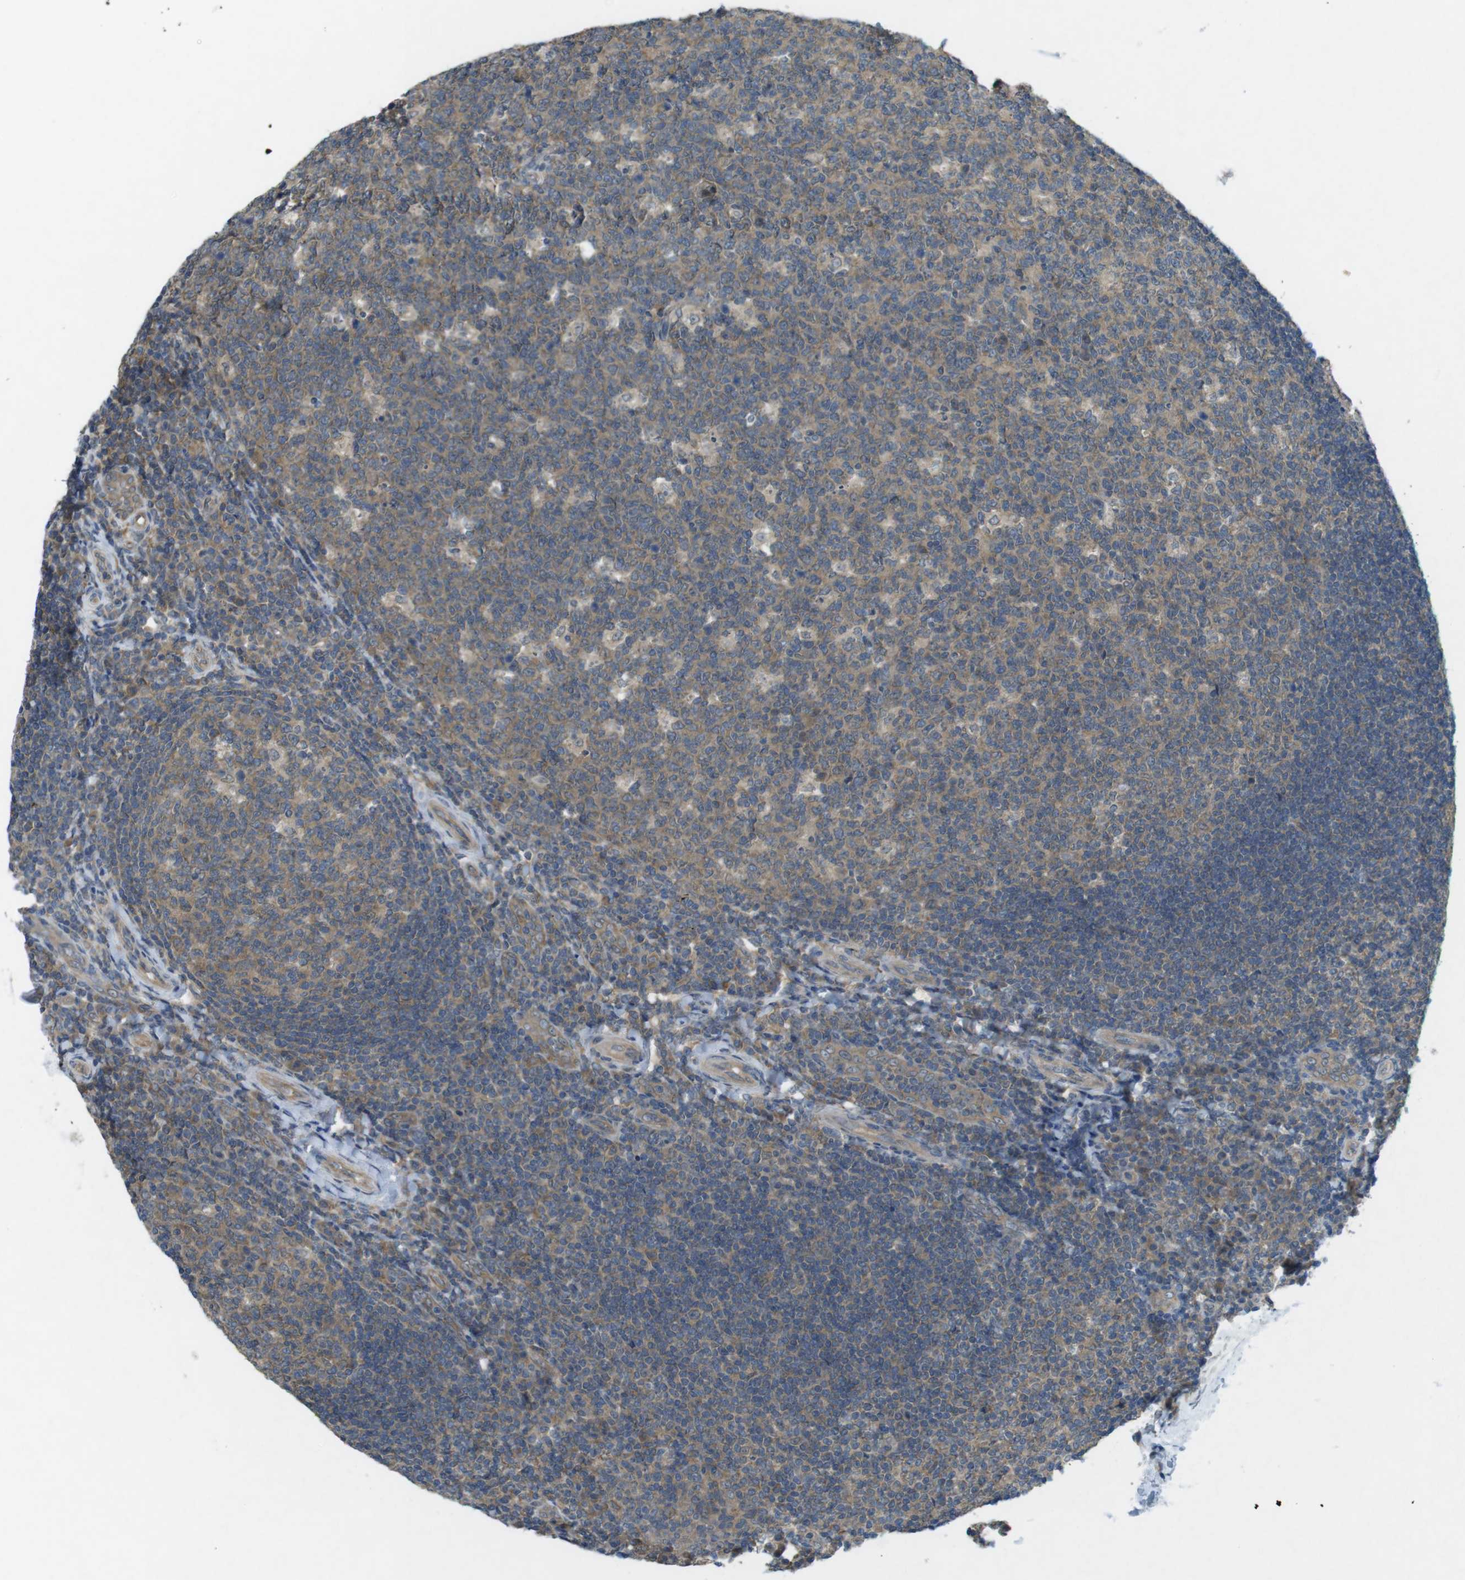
{"staining": {"intensity": "moderate", "quantity": ">75%", "location": "cytoplasmic/membranous"}, "tissue": "tonsil", "cell_type": "Germinal center cells", "image_type": "normal", "snomed": [{"axis": "morphology", "description": "Normal tissue, NOS"}, {"axis": "topography", "description": "Tonsil"}], "caption": "Human tonsil stained for a protein (brown) exhibits moderate cytoplasmic/membranous positive positivity in approximately >75% of germinal center cells.", "gene": "SUGT1", "patient": {"sex": "male", "age": 17}}